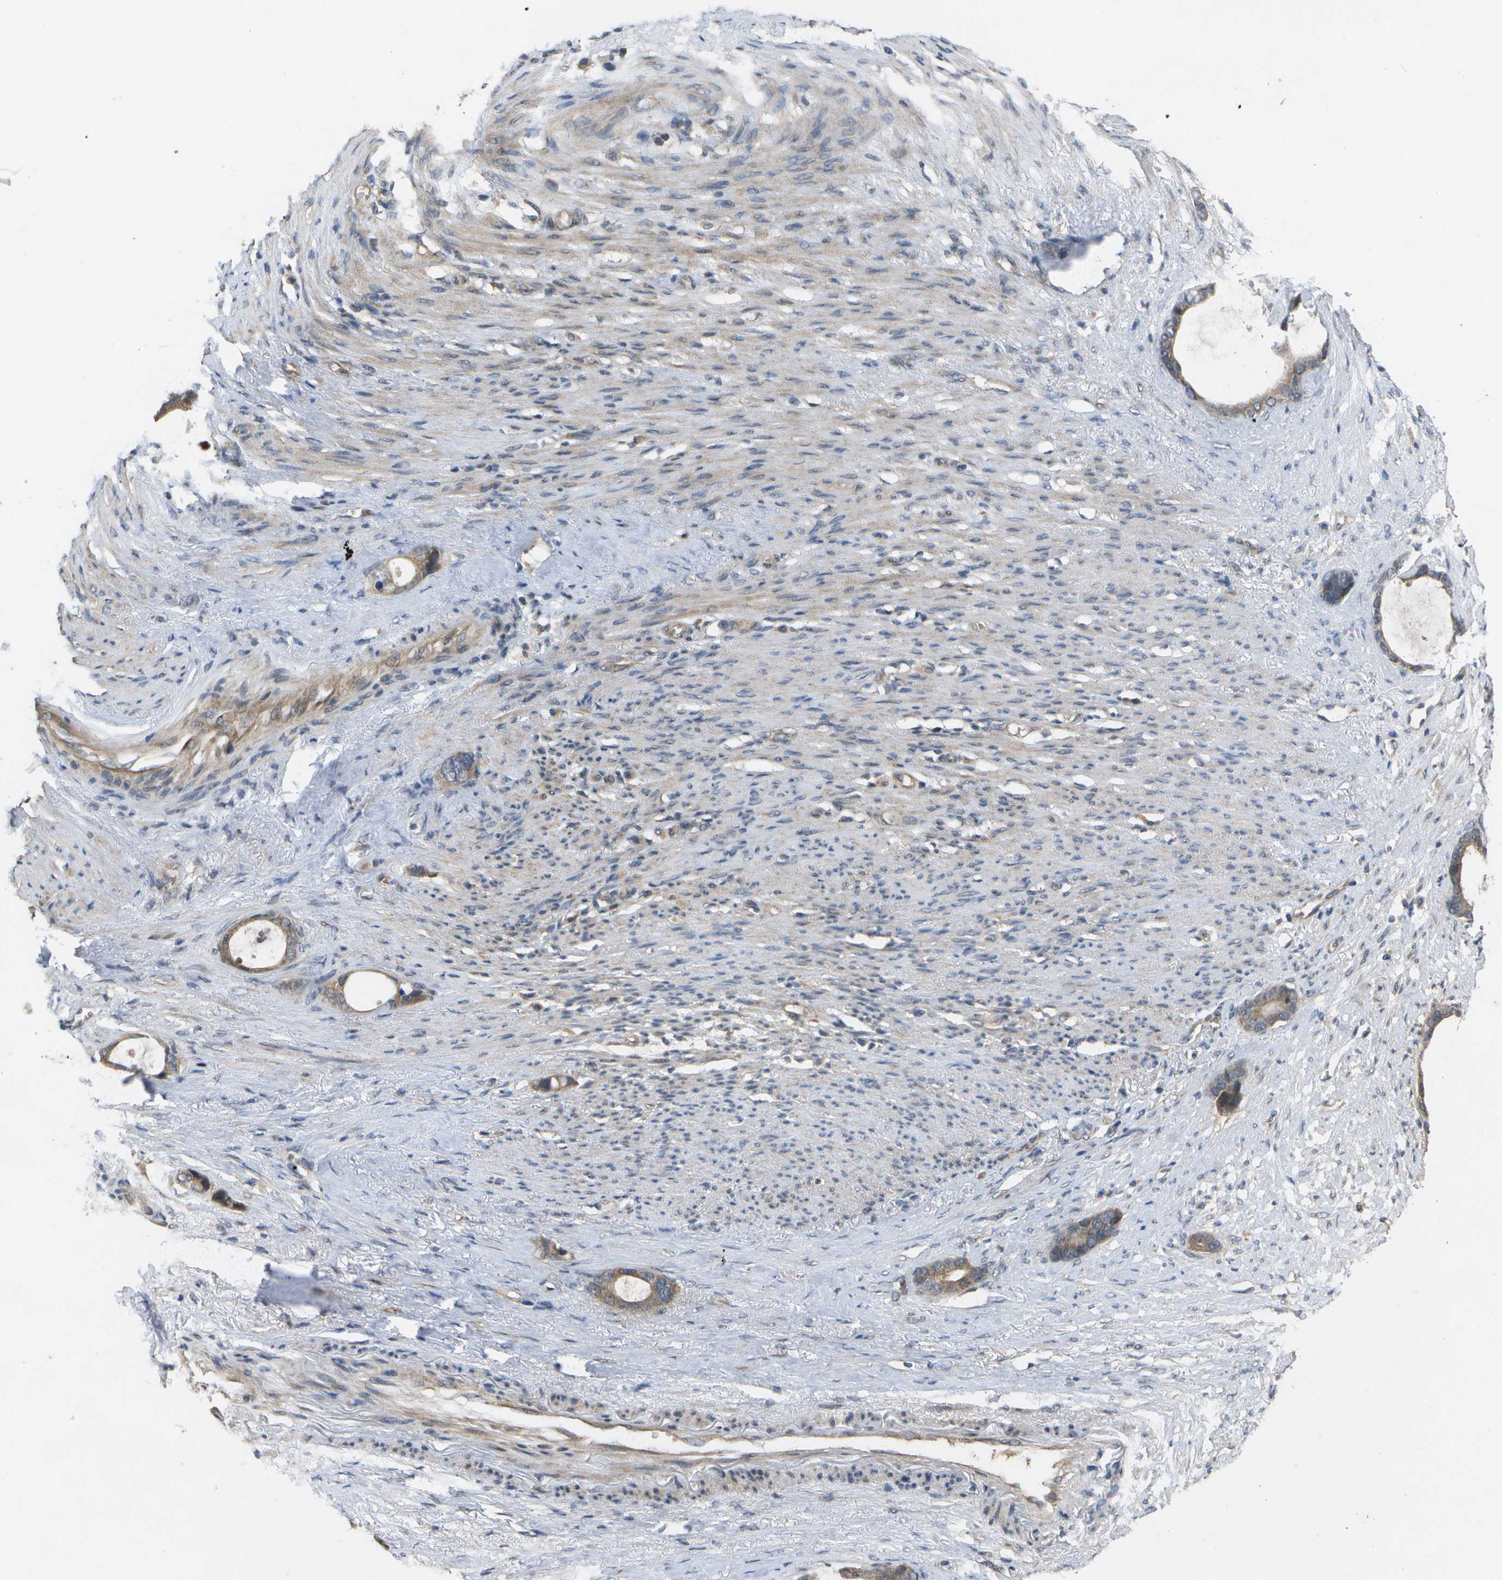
{"staining": {"intensity": "moderate", "quantity": ">75%", "location": "cytoplasmic/membranous"}, "tissue": "stomach cancer", "cell_type": "Tumor cells", "image_type": "cancer", "snomed": [{"axis": "morphology", "description": "Adenocarcinoma, NOS"}, {"axis": "topography", "description": "Stomach"}], "caption": "The image shows a brown stain indicating the presence of a protein in the cytoplasmic/membranous of tumor cells in stomach adenocarcinoma.", "gene": "ALAS1", "patient": {"sex": "female", "age": 75}}